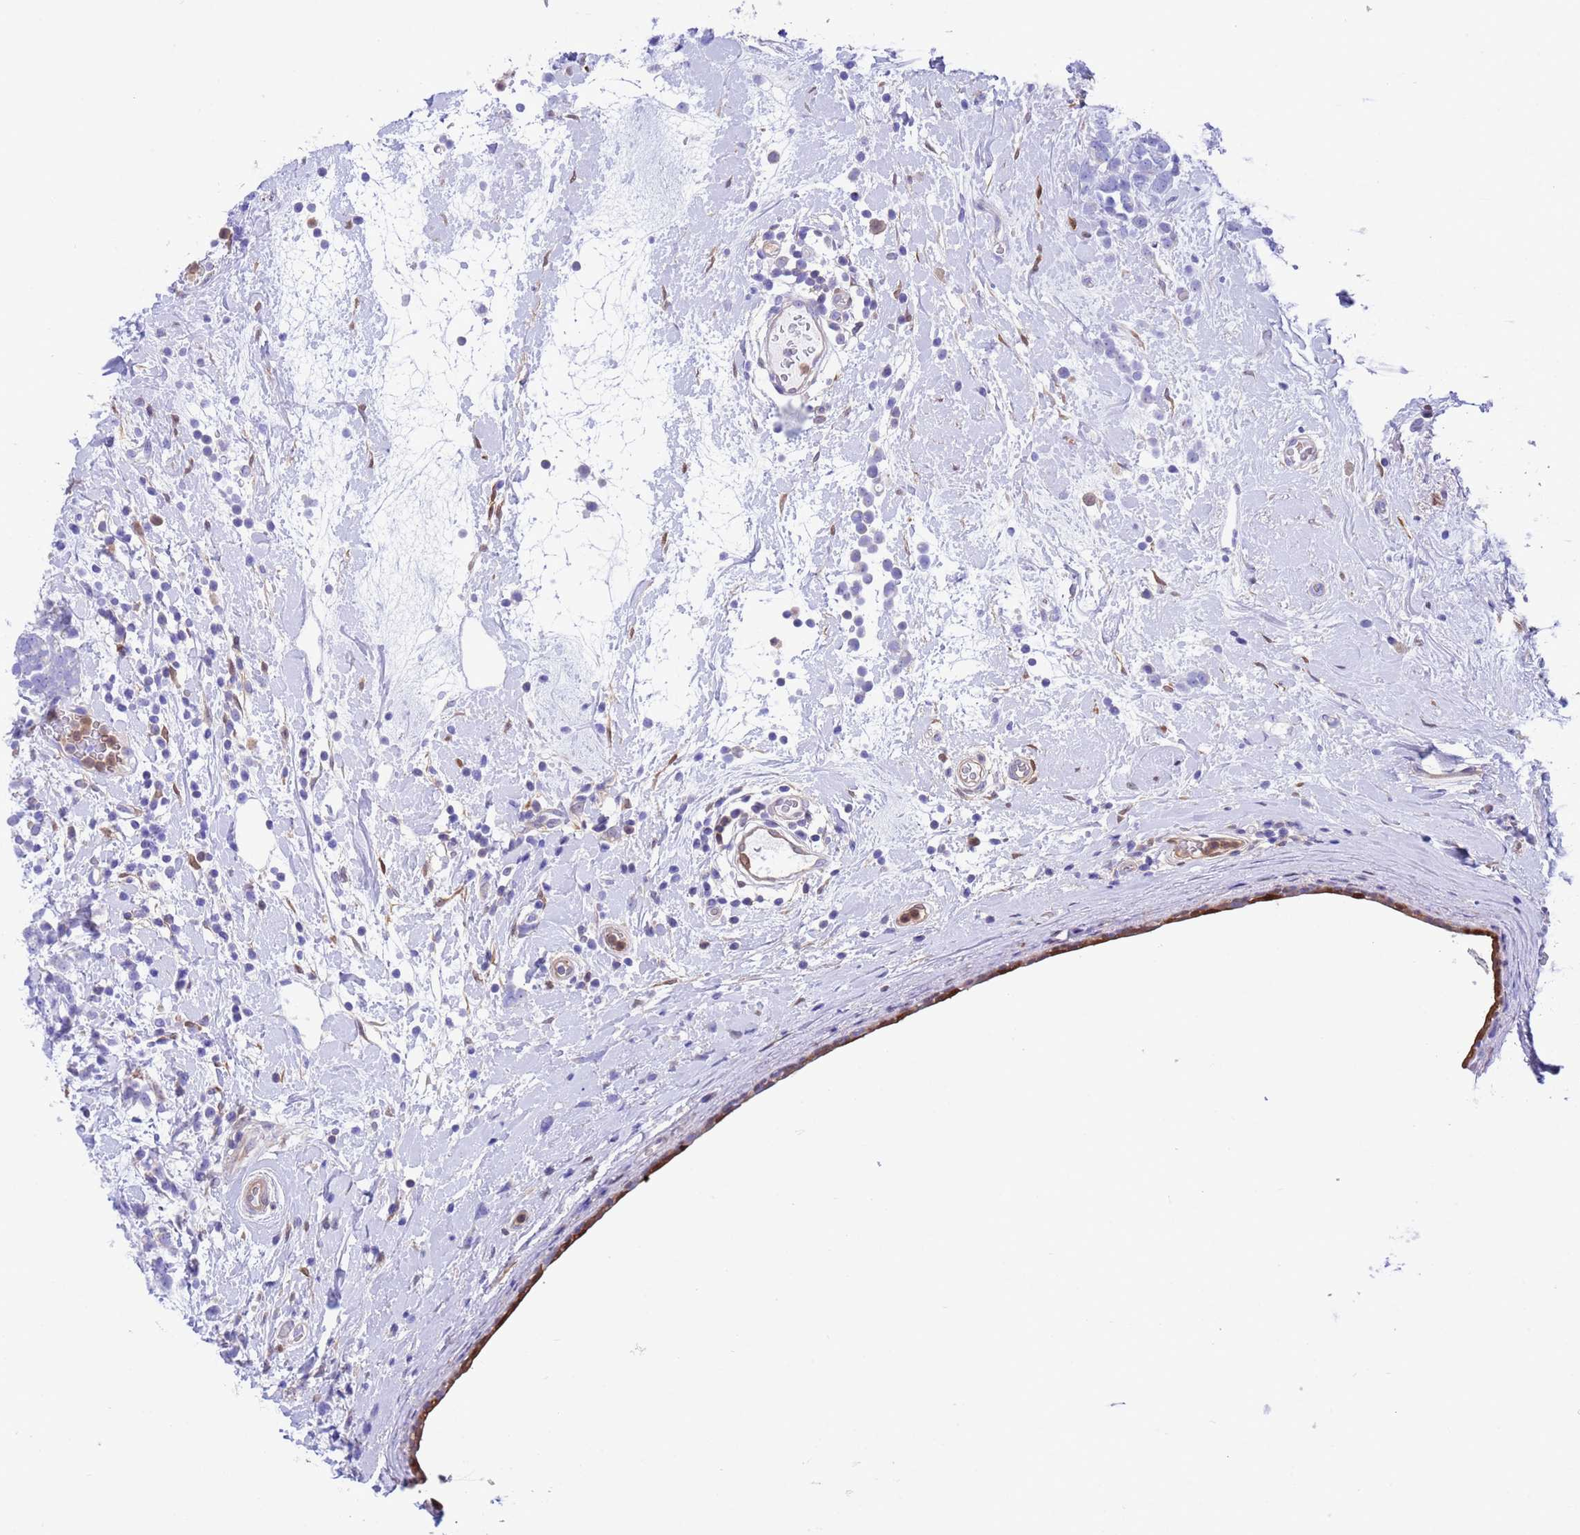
{"staining": {"intensity": "negative", "quantity": "none", "location": "none"}, "tissue": "breast cancer", "cell_type": "Tumor cells", "image_type": "cancer", "snomed": [{"axis": "morphology", "description": "Lobular carcinoma"}, {"axis": "topography", "description": "Breast"}], "caption": "This image is of breast cancer (lobular carcinoma) stained with immunohistochemistry (IHC) to label a protein in brown with the nuclei are counter-stained blue. There is no expression in tumor cells.", "gene": "C6orf47", "patient": {"sex": "female", "age": 58}}